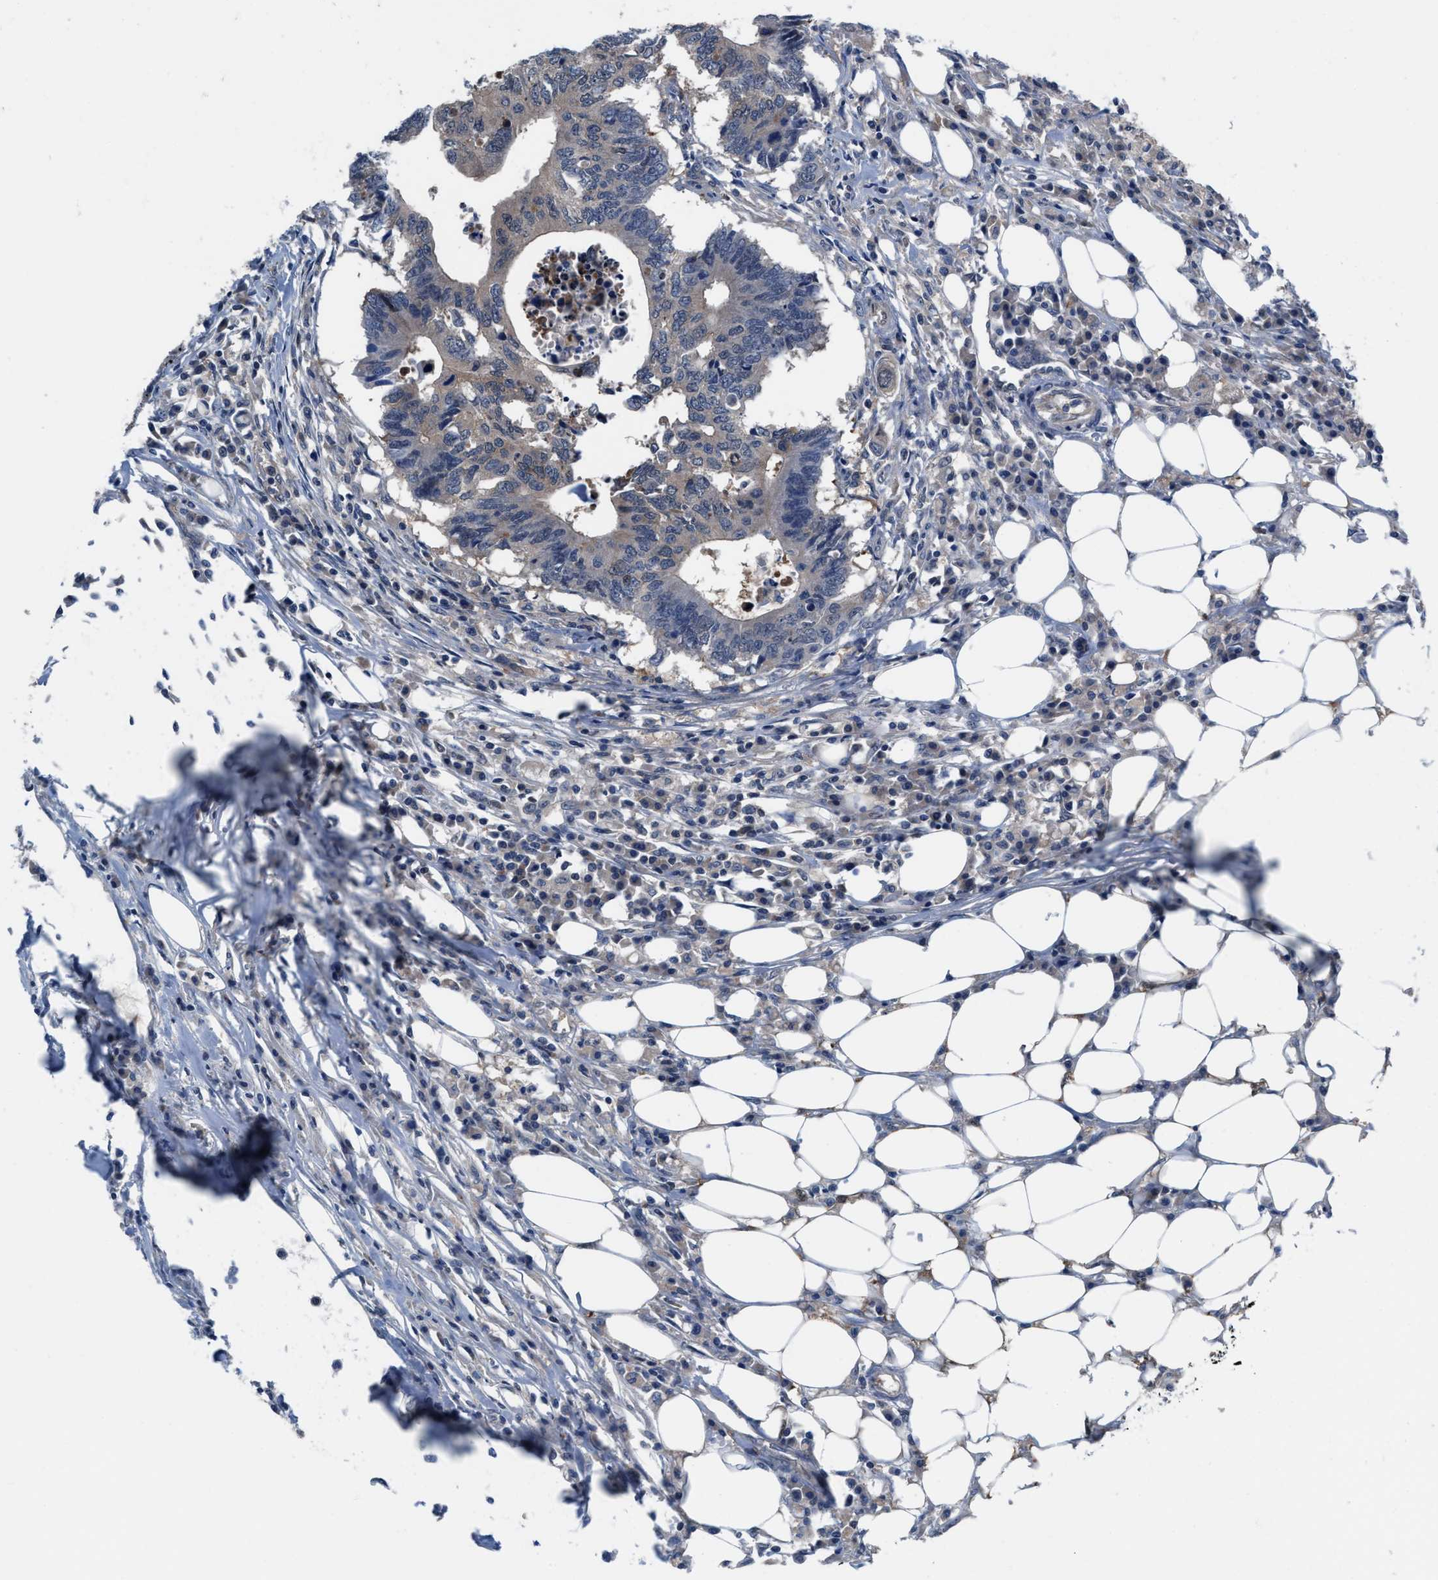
{"staining": {"intensity": "weak", "quantity": "<25%", "location": "cytoplasmic/membranous"}, "tissue": "colorectal cancer", "cell_type": "Tumor cells", "image_type": "cancer", "snomed": [{"axis": "morphology", "description": "Adenocarcinoma, NOS"}, {"axis": "topography", "description": "Colon"}], "caption": "High magnification brightfield microscopy of adenocarcinoma (colorectal) stained with DAB (brown) and counterstained with hematoxylin (blue): tumor cells show no significant staining.", "gene": "NUDT5", "patient": {"sex": "male", "age": 71}}